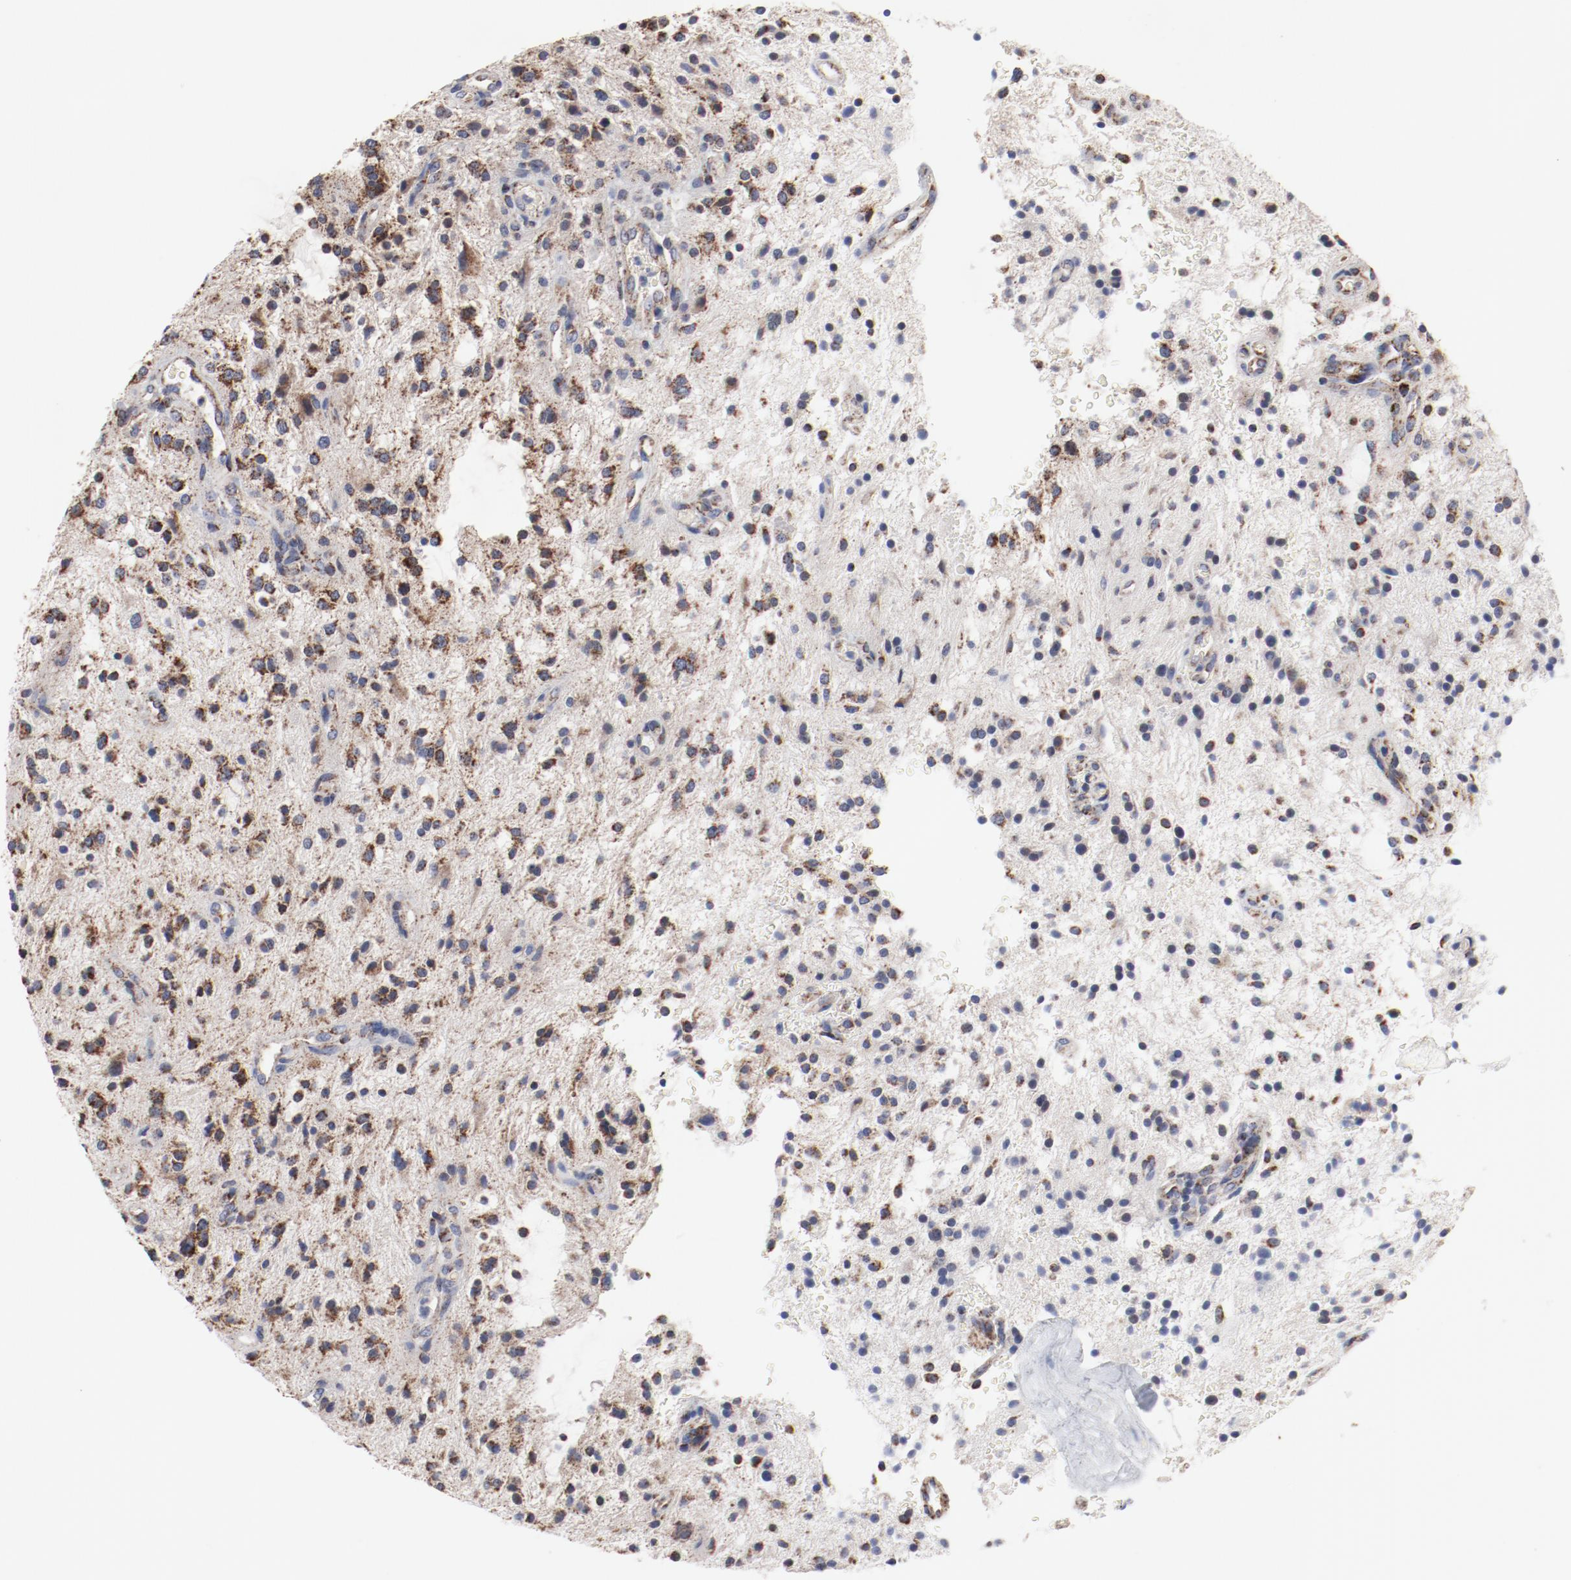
{"staining": {"intensity": "moderate", "quantity": "25%-75%", "location": "cytoplasmic/membranous"}, "tissue": "glioma", "cell_type": "Tumor cells", "image_type": "cancer", "snomed": [{"axis": "morphology", "description": "Glioma, malignant, NOS"}, {"axis": "topography", "description": "Cerebellum"}], "caption": "Glioma stained with a brown dye demonstrates moderate cytoplasmic/membranous positive expression in about 25%-75% of tumor cells.", "gene": "NDUFV2", "patient": {"sex": "female", "age": 10}}